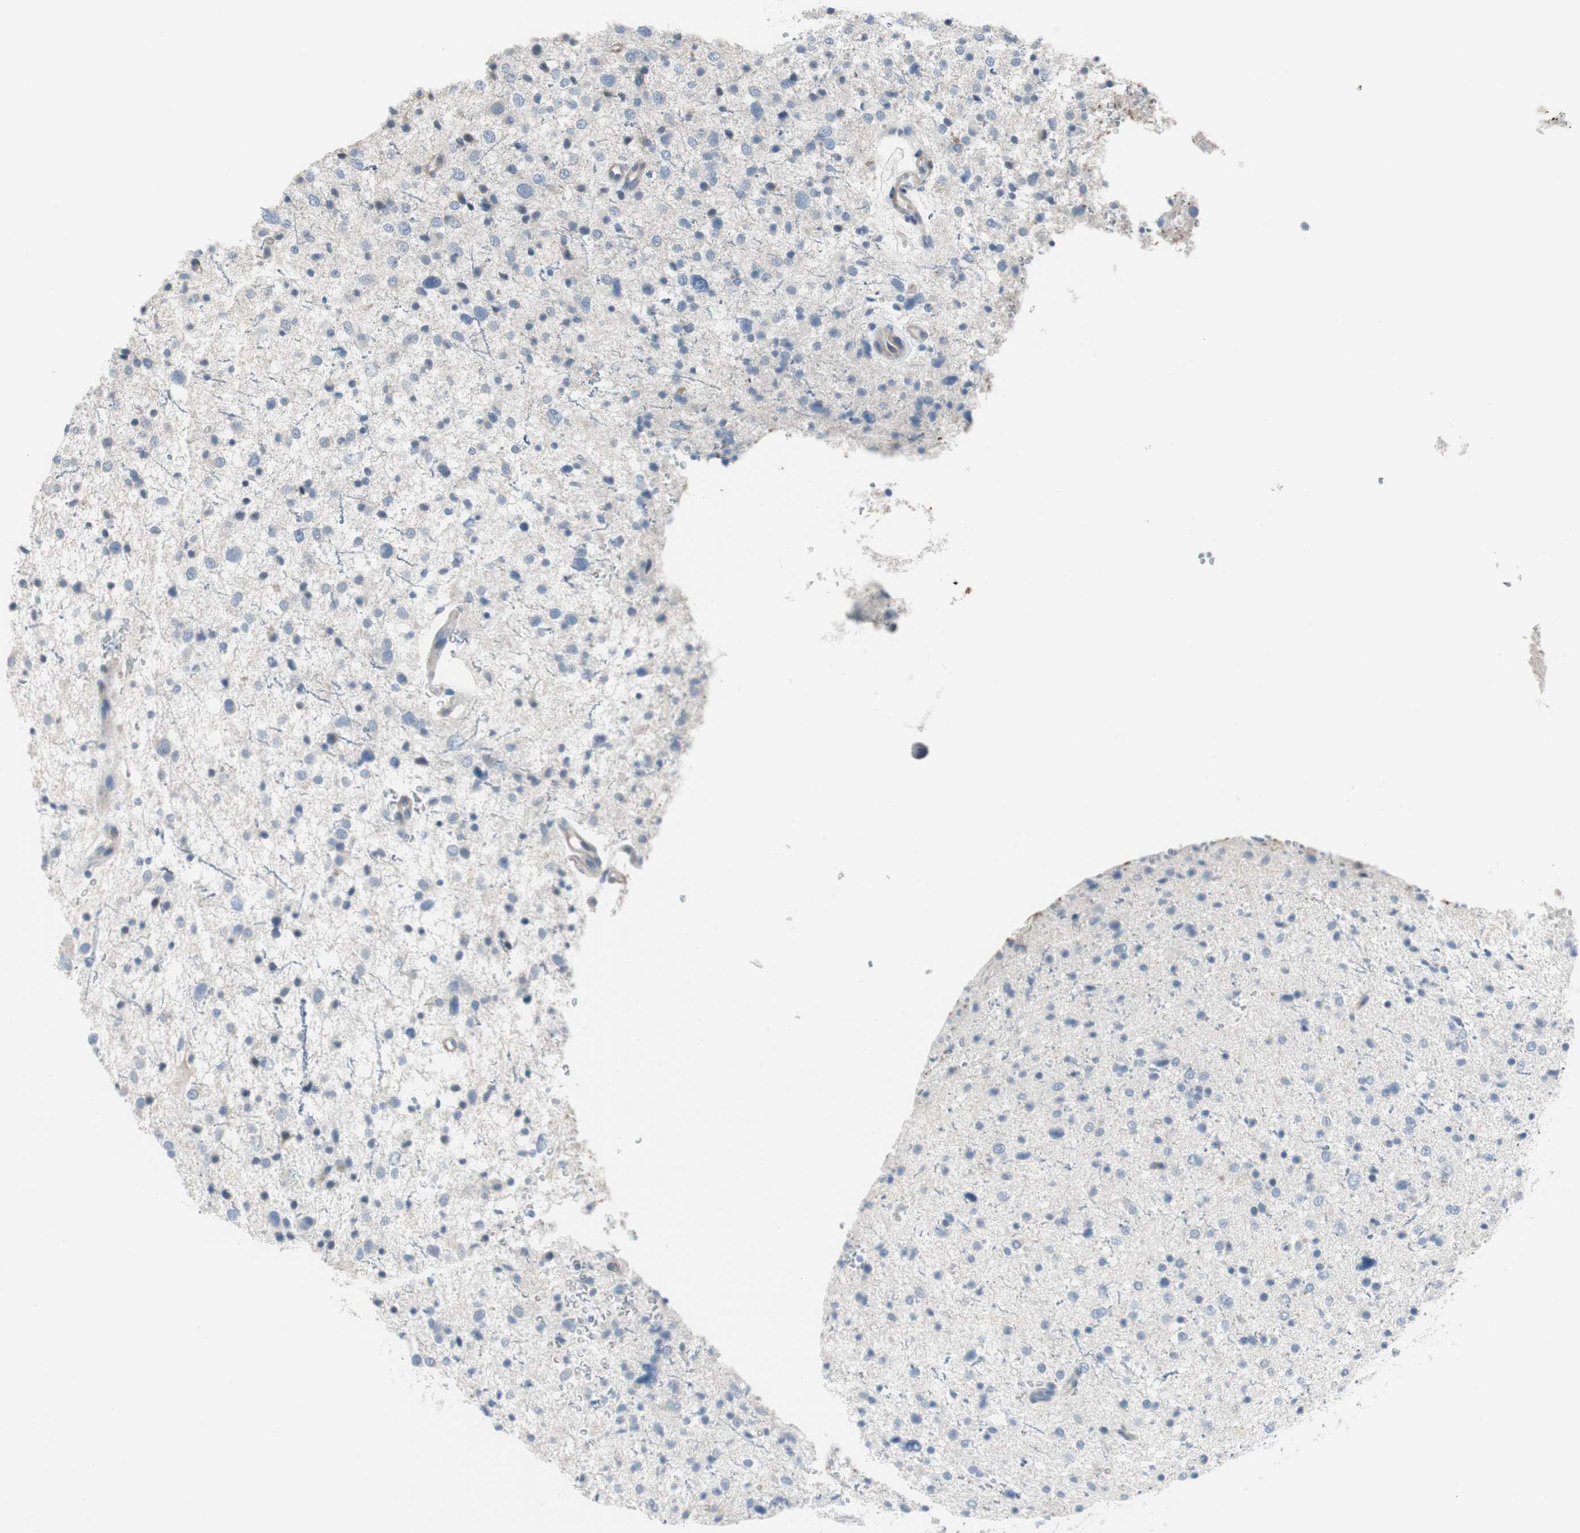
{"staining": {"intensity": "negative", "quantity": "none", "location": "none"}, "tissue": "glioma", "cell_type": "Tumor cells", "image_type": "cancer", "snomed": [{"axis": "morphology", "description": "Glioma, malignant, Low grade"}, {"axis": "topography", "description": "Brain"}], "caption": "The histopathology image reveals no significant staining in tumor cells of glioma.", "gene": "PIGR", "patient": {"sex": "female", "age": 37}}